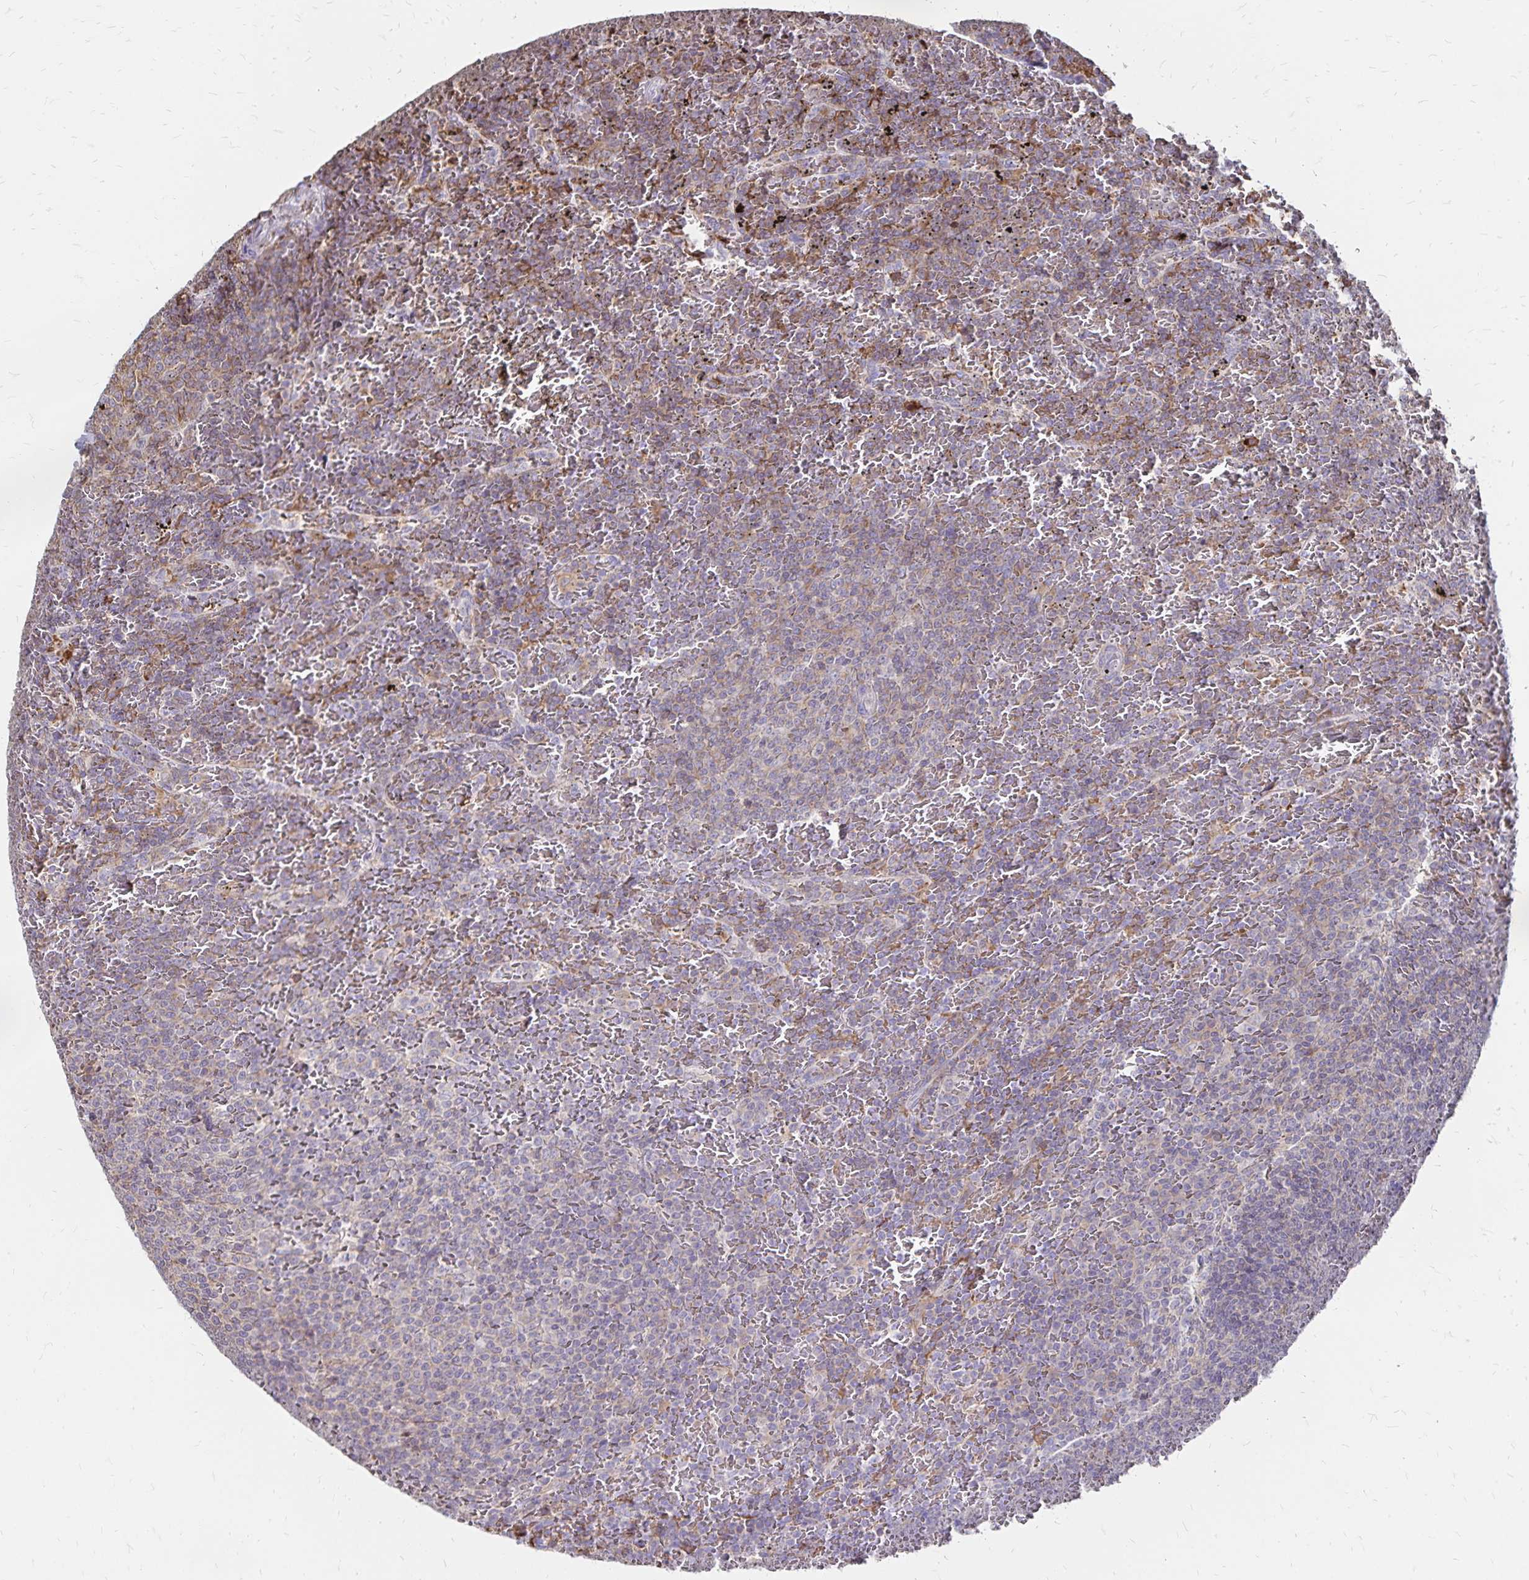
{"staining": {"intensity": "moderate", "quantity": "25%-75%", "location": "cytoplasmic/membranous"}, "tissue": "lymphoma", "cell_type": "Tumor cells", "image_type": "cancer", "snomed": [{"axis": "morphology", "description": "Malignant lymphoma, non-Hodgkin's type, Low grade"}, {"axis": "topography", "description": "Spleen"}], "caption": "Malignant lymphoma, non-Hodgkin's type (low-grade) stained for a protein demonstrates moderate cytoplasmic/membranous positivity in tumor cells. The staining was performed using DAB to visualize the protein expression in brown, while the nuclei were stained in blue with hematoxylin (Magnification: 20x).", "gene": "NAGPA", "patient": {"sex": "female", "age": 77}}